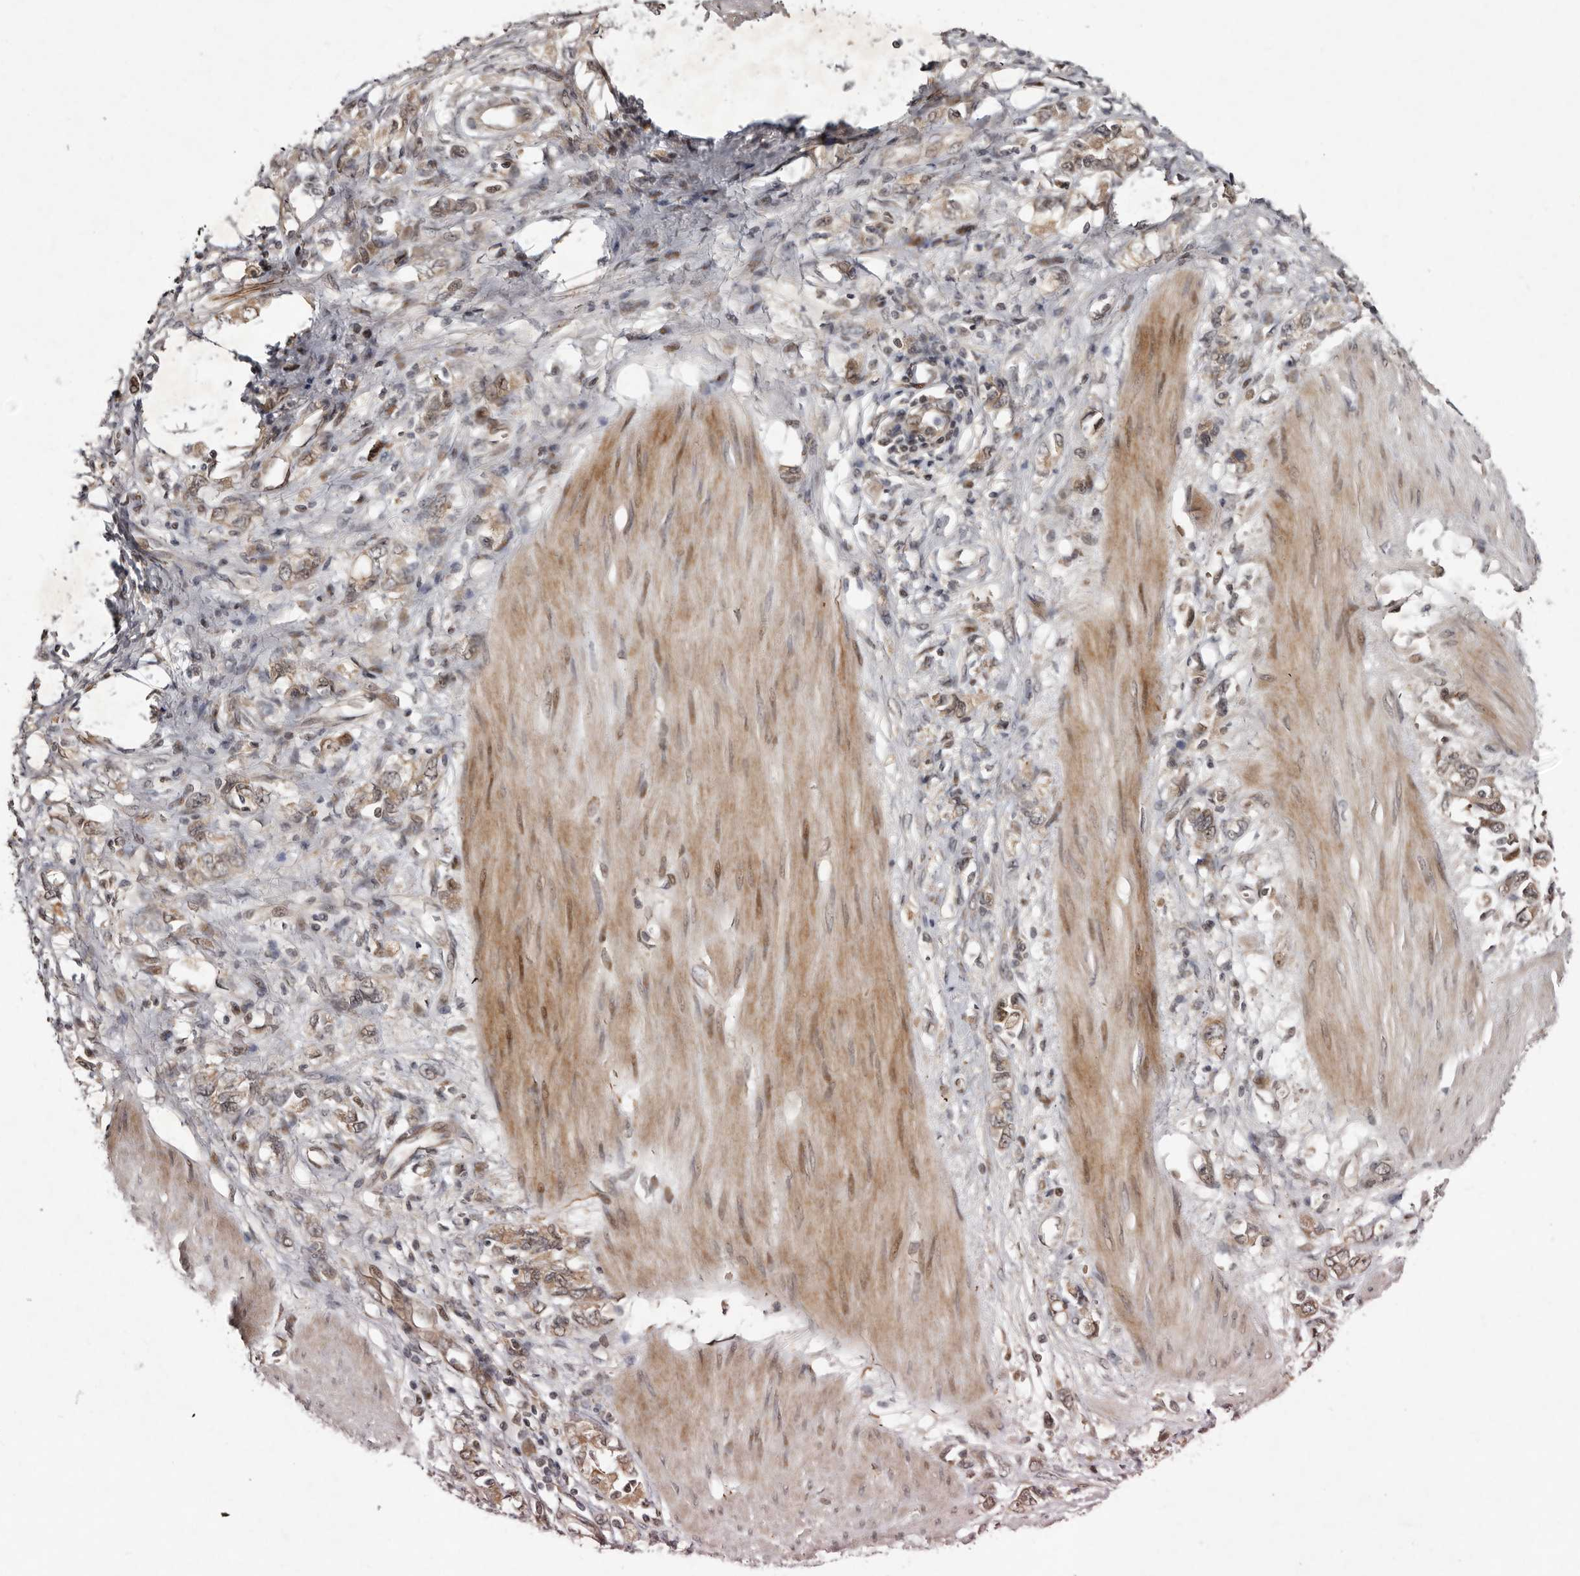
{"staining": {"intensity": "moderate", "quantity": "25%-75%", "location": "cytoplasmic/membranous"}, "tissue": "stomach cancer", "cell_type": "Tumor cells", "image_type": "cancer", "snomed": [{"axis": "morphology", "description": "Adenocarcinoma, NOS"}, {"axis": "topography", "description": "Stomach"}], "caption": "Protein analysis of stomach adenocarcinoma tissue displays moderate cytoplasmic/membranous expression in approximately 25%-75% of tumor cells.", "gene": "ABL1", "patient": {"sex": "female", "age": 76}}